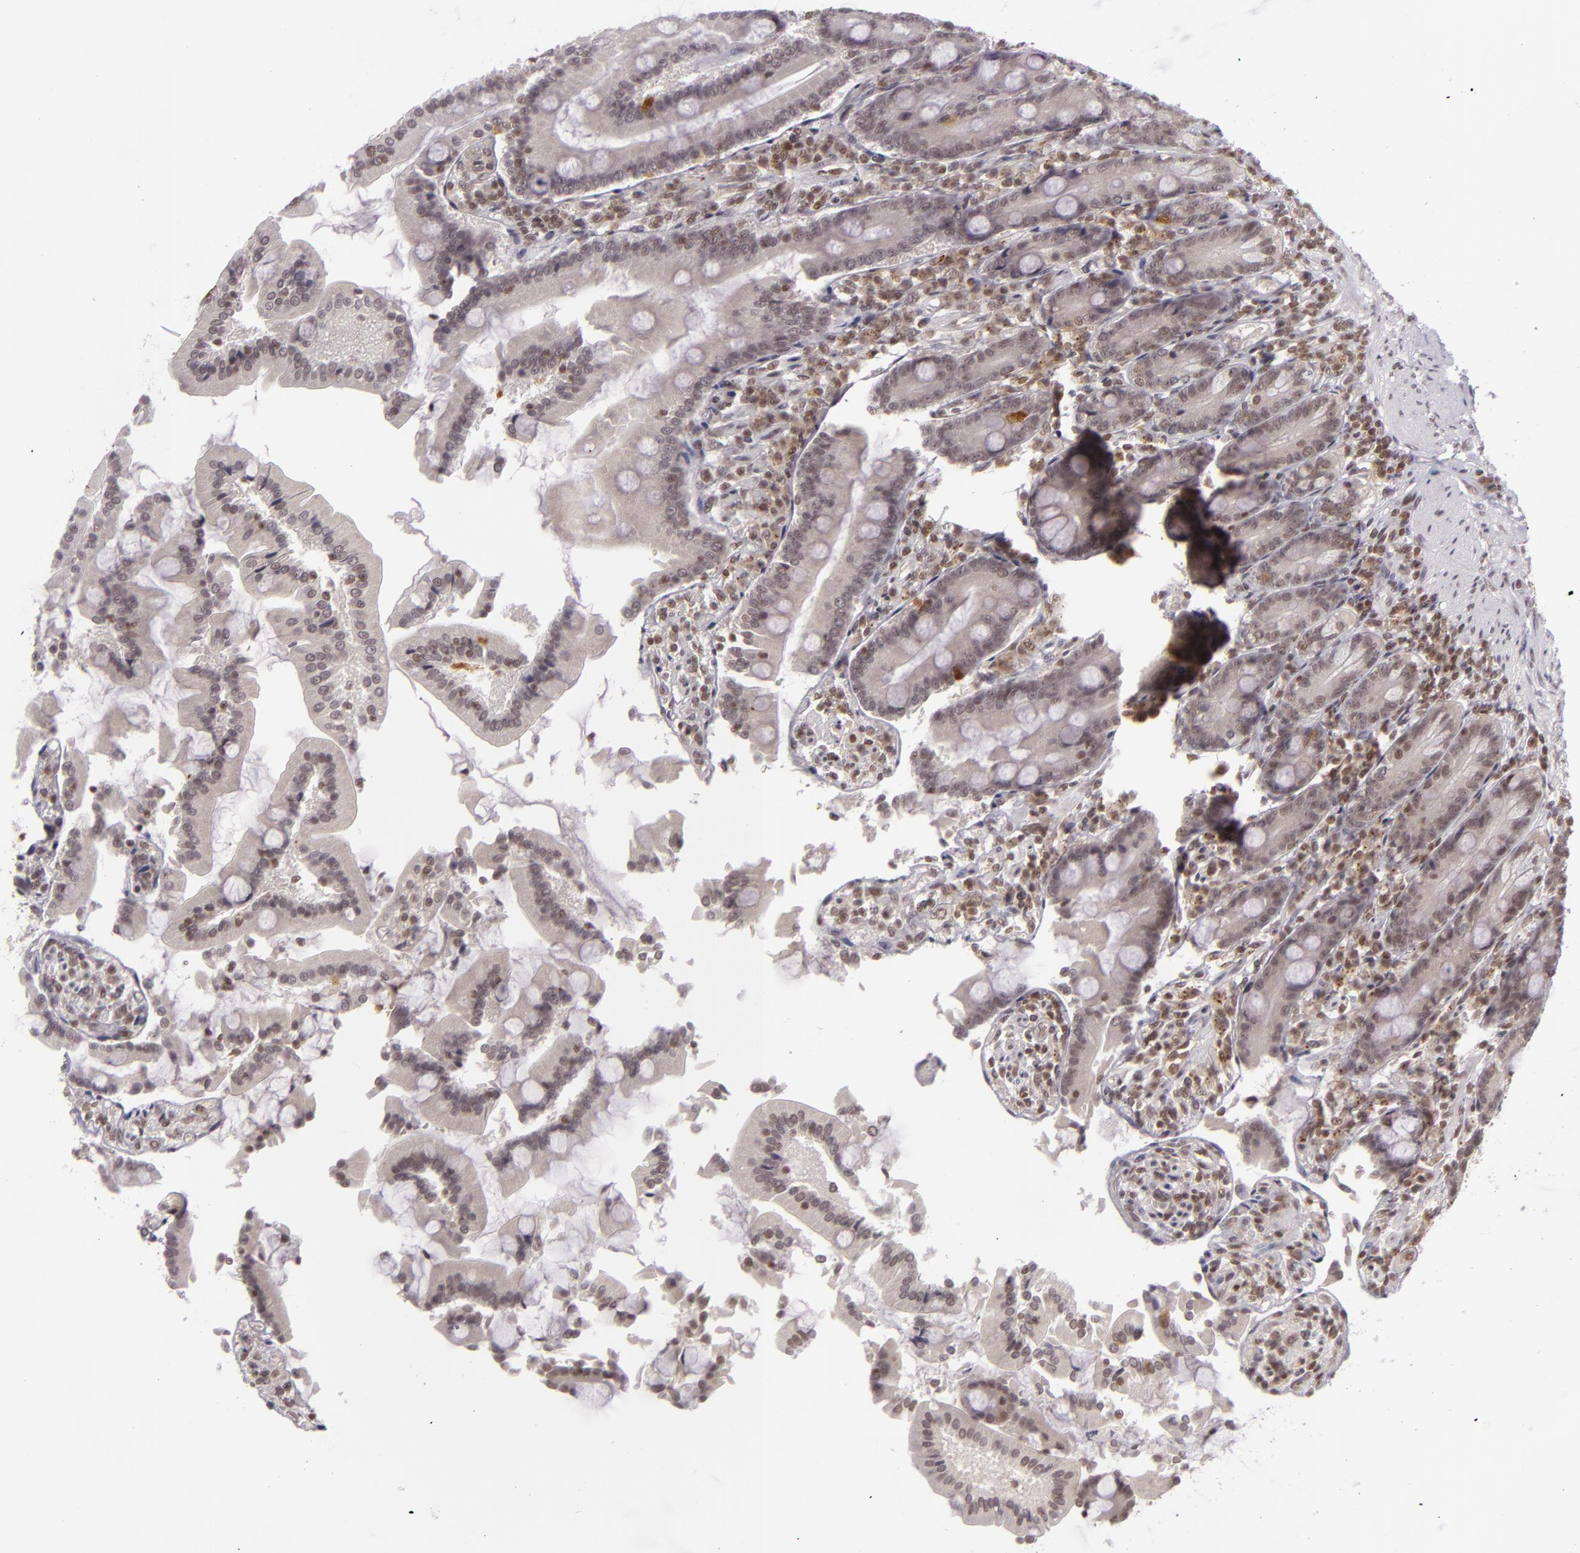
{"staining": {"intensity": "moderate", "quantity": ">75%", "location": "nuclear"}, "tissue": "duodenum", "cell_type": "Glandular cells", "image_type": "normal", "snomed": [{"axis": "morphology", "description": "Normal tissue, NOS"}, {"axis": "topography", "description": "Duodenum"}], "caption": "Immunohistochemical staining of benign duodenum reveals medium levels of moderate nuclear expression in approximately >75% of glandular cells. The protein of interest is shown in brown color, while the nuclei are stained blue.", "gene": "ZFX", "patient": {"sex": "female", "age": 64}}